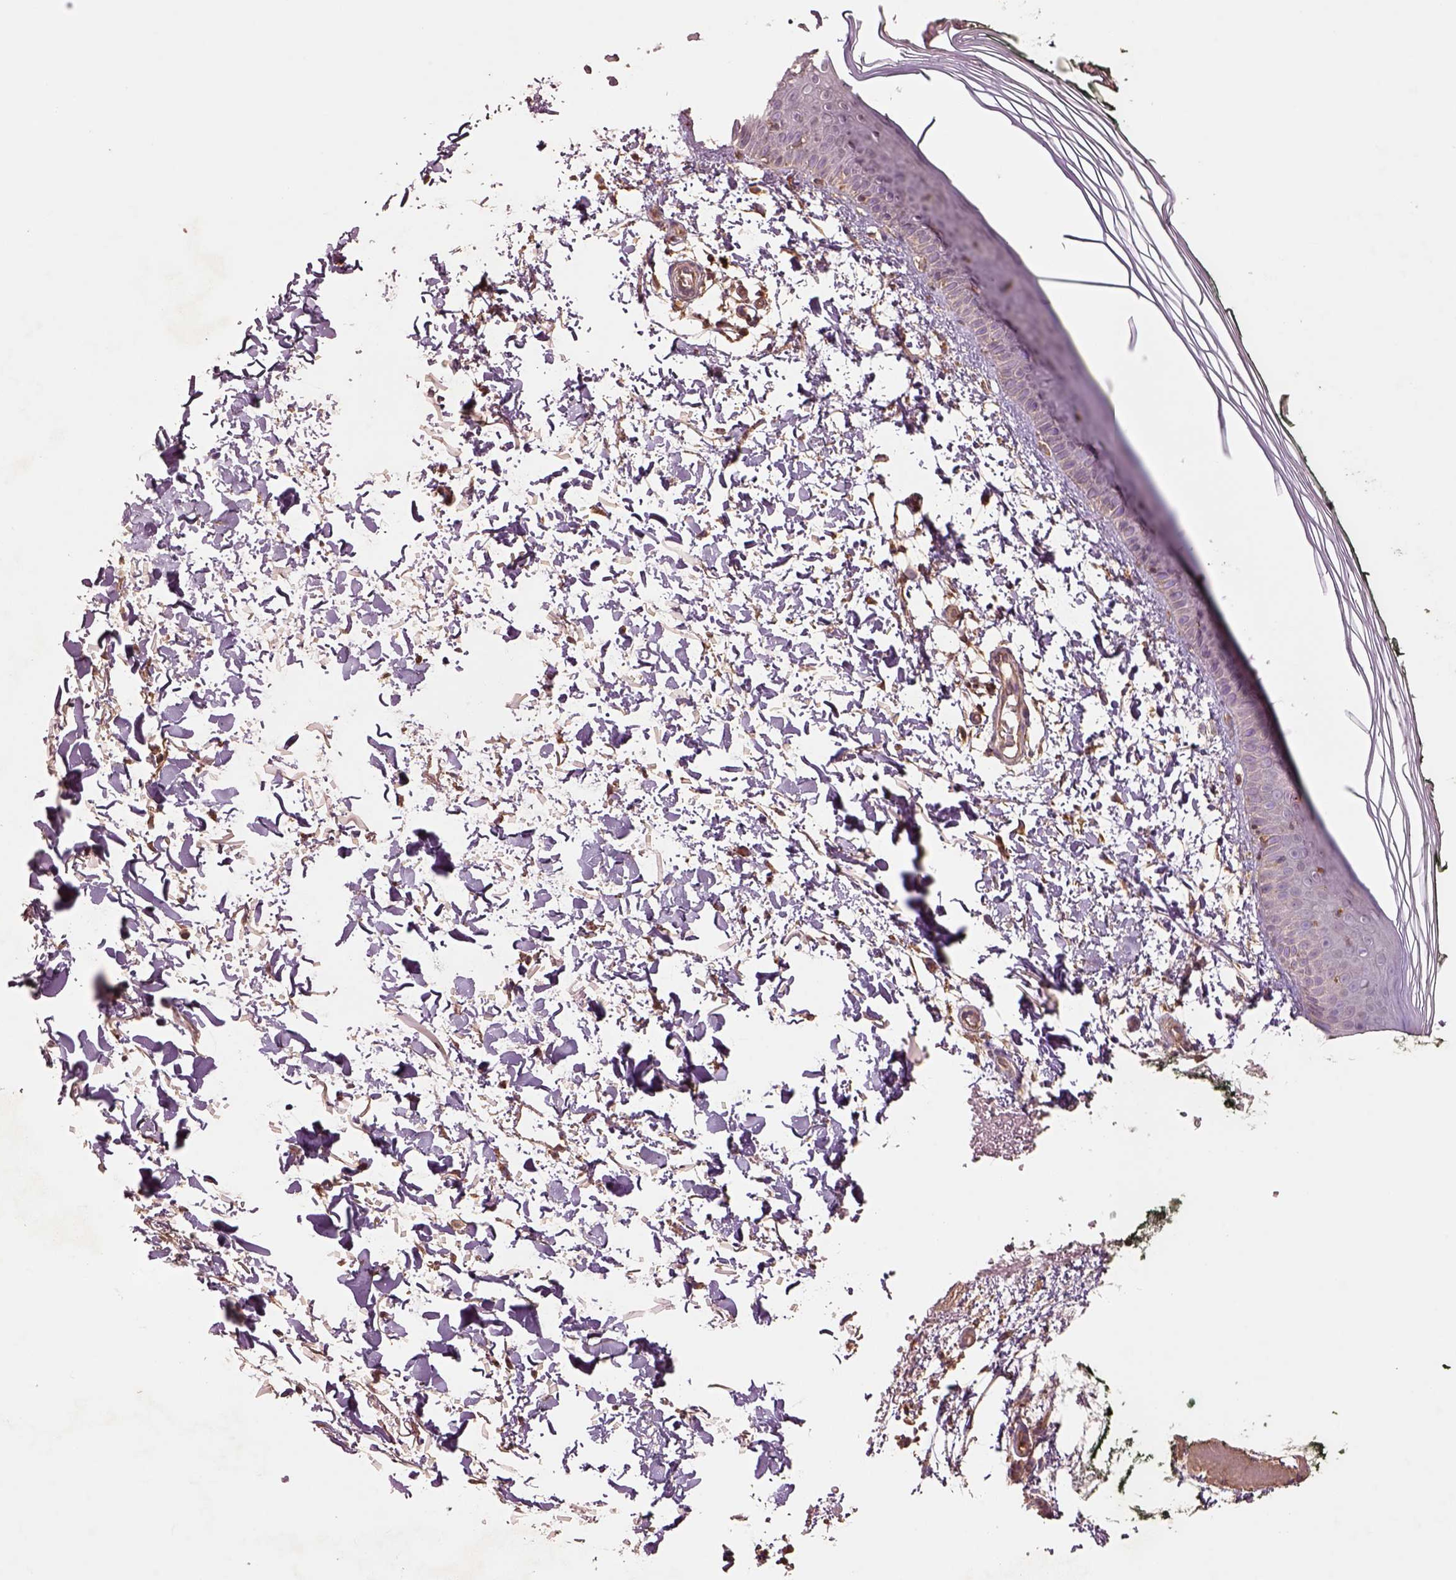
{"staining": {"intensity": "negative", "quantity": "none", "location": "none"}, "tissue": "skin", "cell_type": "Fibroblasts", "image_type": "normal", "snomed": [{"axis": "morphology", "description": "Normal tissue, NOS"}, {"axis": "topography", "description": "Skin"}], "caption": "IHC photomicrograph of benign skin stained for a protein (brown), which reveals no staining in fibroblasts.", "gene": "TRADD", "patient": {"sex": "female", "age": 62}}